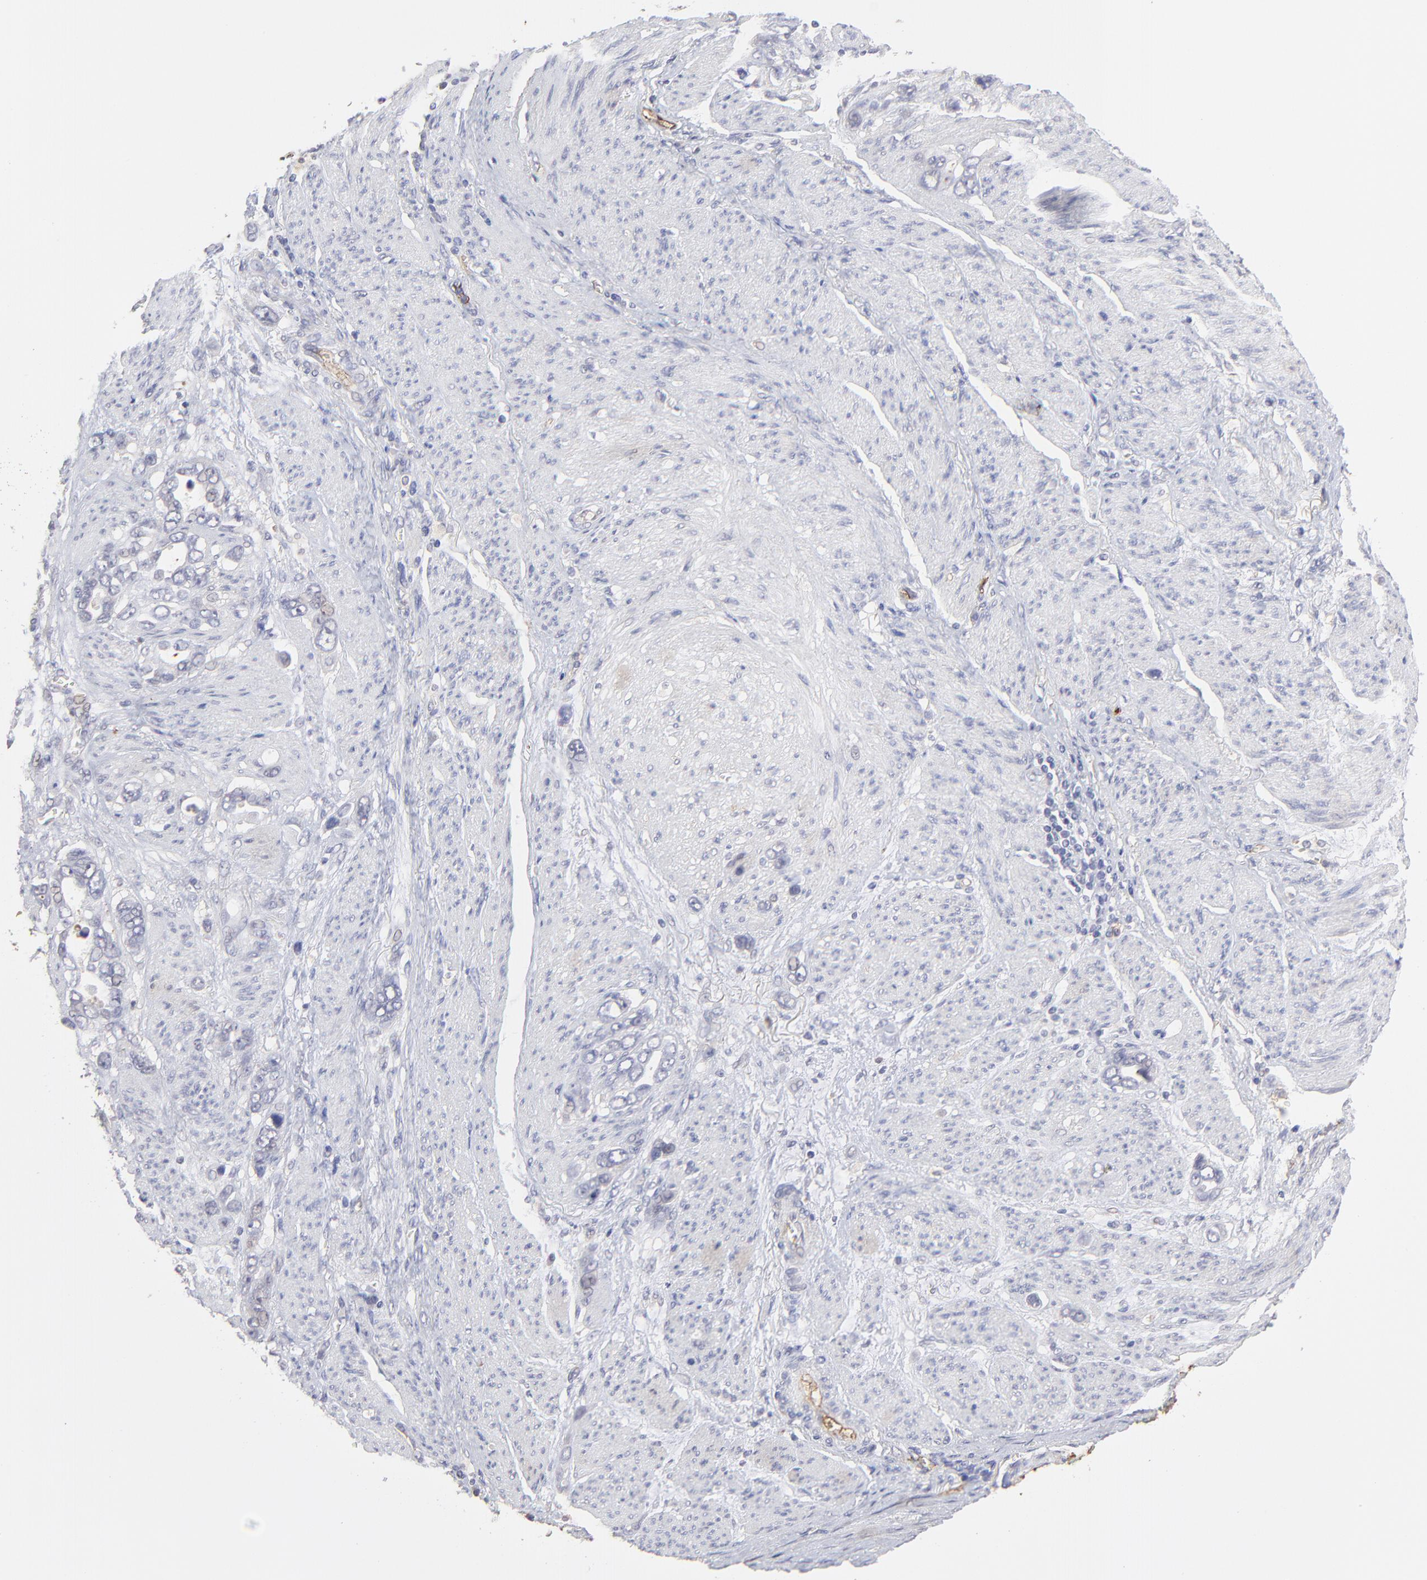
{"staining": {"intensity": "negative", "quantity": "none", "location": "none"}, "tissue": "stomach cancer", "cell_type": "Tumor cells", "image_type": "cancer", "snomed": [{"axis": "morphology", "description": "Adenocarcinoma, NOS"}, {"axis": "topography", "description": "Stomach"}], "caption": "There is no significant positivity in tumor cells of stomach cancer (adenocarcinoma). (Immunohistochemistry, brightfield microscopy, high magnification).", "gene": "PSMD14", "patient": {"sex": "male", "age": 78}}